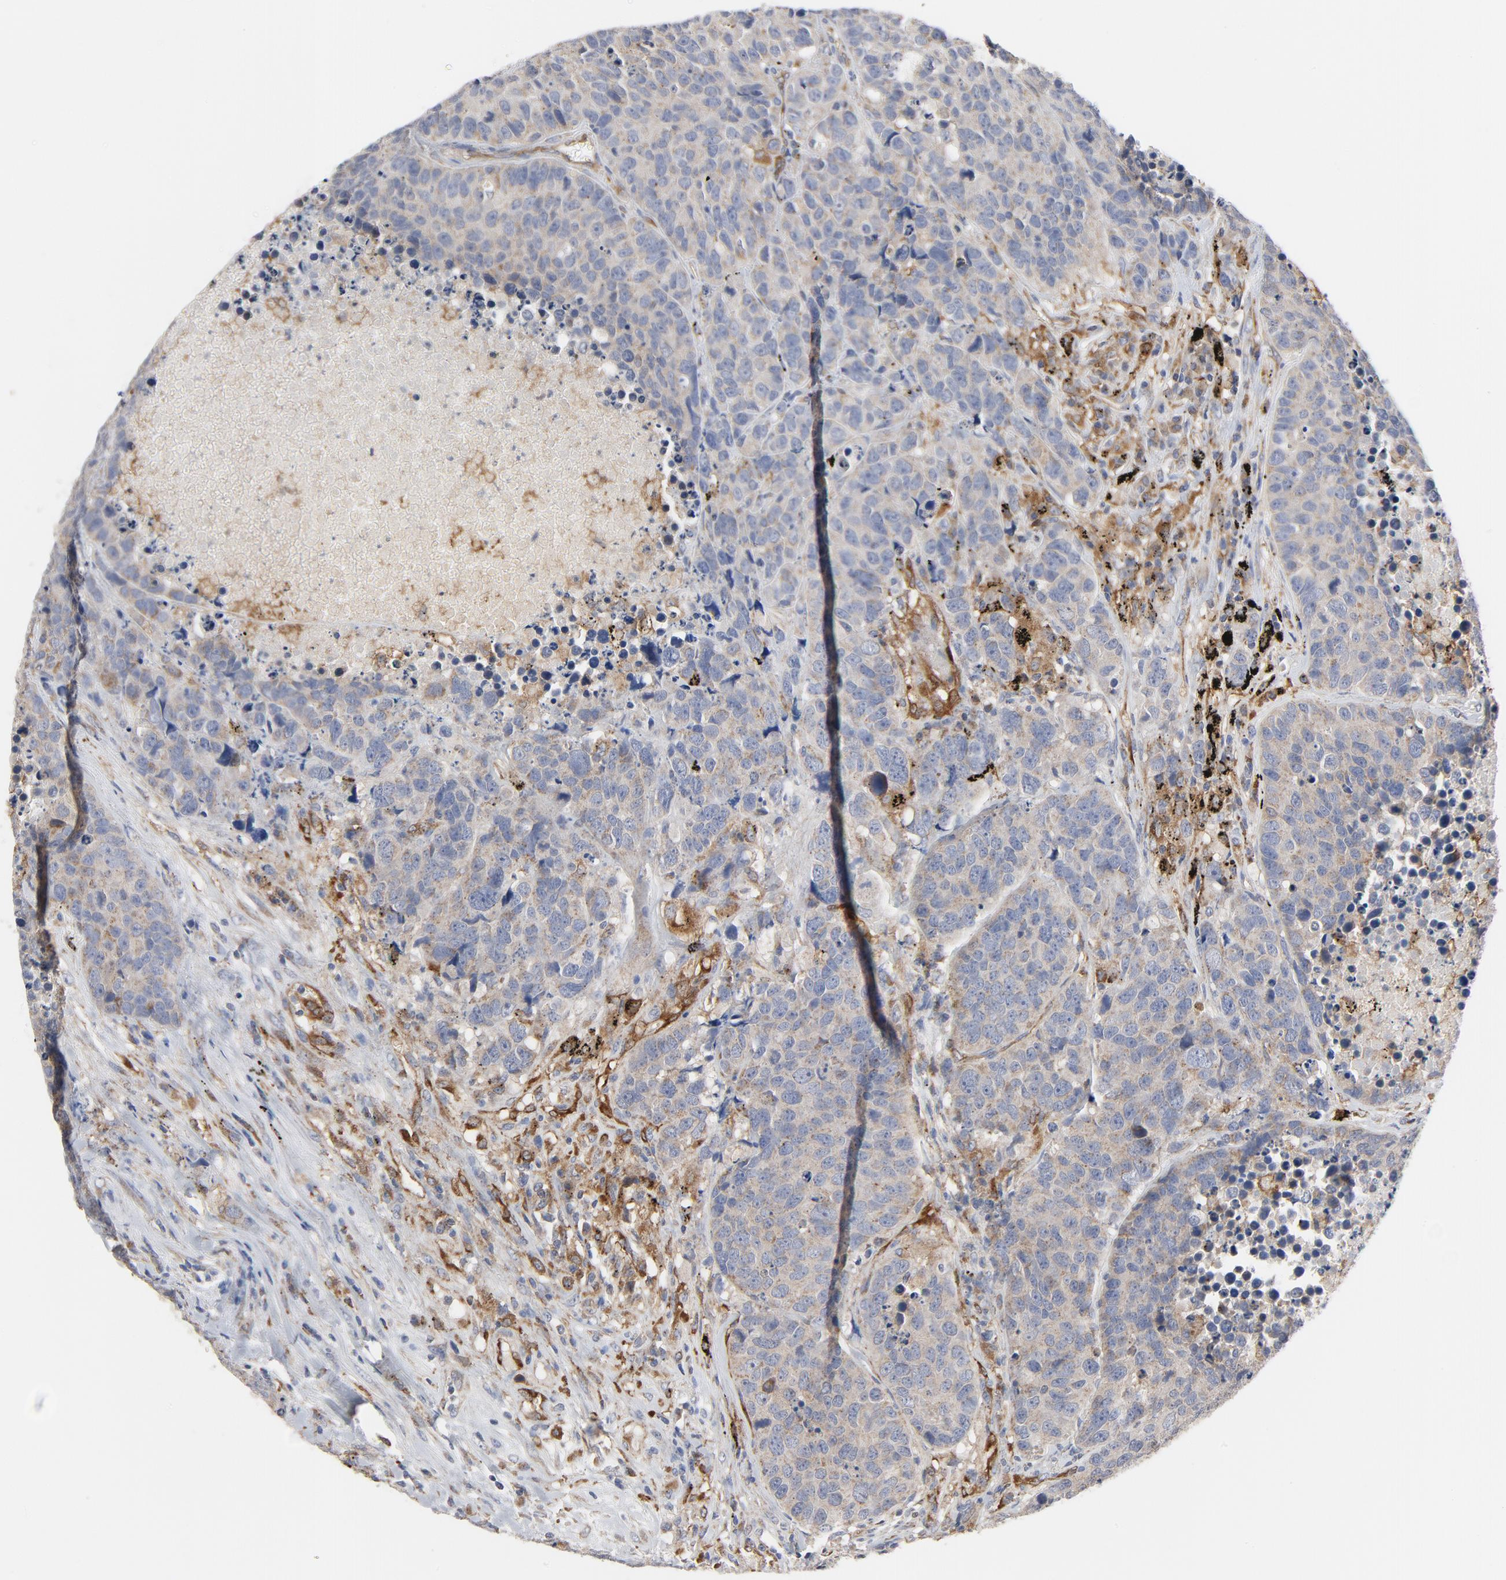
{"staining": {"intensity": "weak", "quantity": ">75%", "location": "cytoplasmic/membranous"}, "tissue": "carcinoid", "cell_type": "Tumor cells", "image_type": "cancer", "snomed": [{"axis": "morphology", "description": "Carcinoid, malignant, NOS"}, {"axis": "topography", "description": "Lung"}], "caption": "Carcinoid stained with a brown dye demonstrates weak cytoplasmic/membranous positive positivity in about >75% of tumor cells.", "gene": "RAPGEF4", "patient": {"sex": "male", "age": 60}}